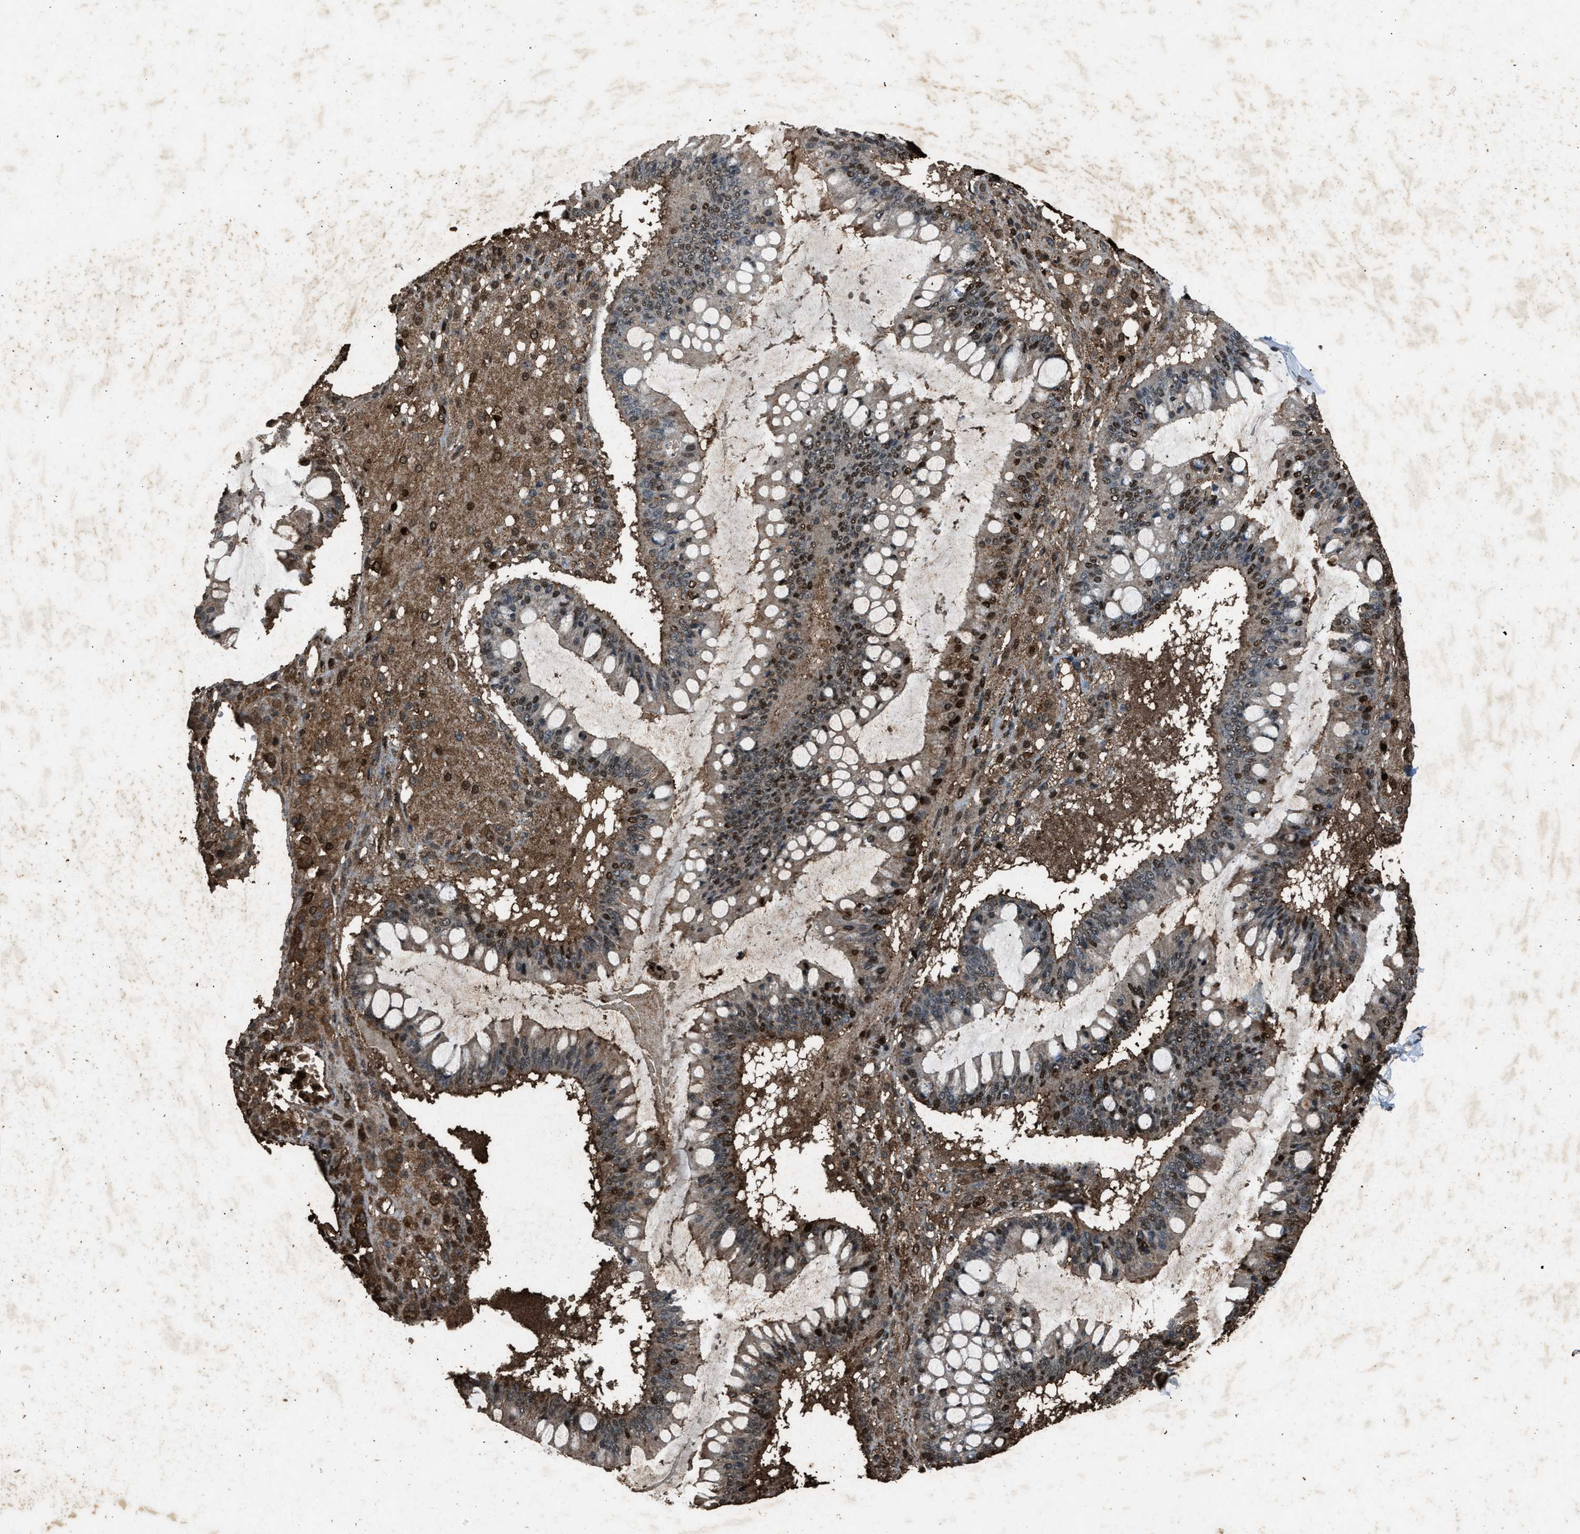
{"staining": {"intensity": "moderate", "quantity": ">75%", "location": "cytoplasmic/membranous"}, "tissue": "ovarian cancer", "cell_type": "Tumor cells", "image_type": "cancer", "snomed": [{"axis": "morphology", "description": "Cystadenocarcinoma, mucinous, NOS"}, {"axis": "topography", "description": "Ovary"}], "caption": "Protein expression analysis of ovarian mucinous cystadenocarcinoma exhibits moderate cytoplasmic/membranous expression in approximately >75% of tumor cells. Ihc stains the protein of interest in brown and the nuclei are stained blue.", "gene": "PSMD1", "patient": {"sex": "female", "age": 73}}